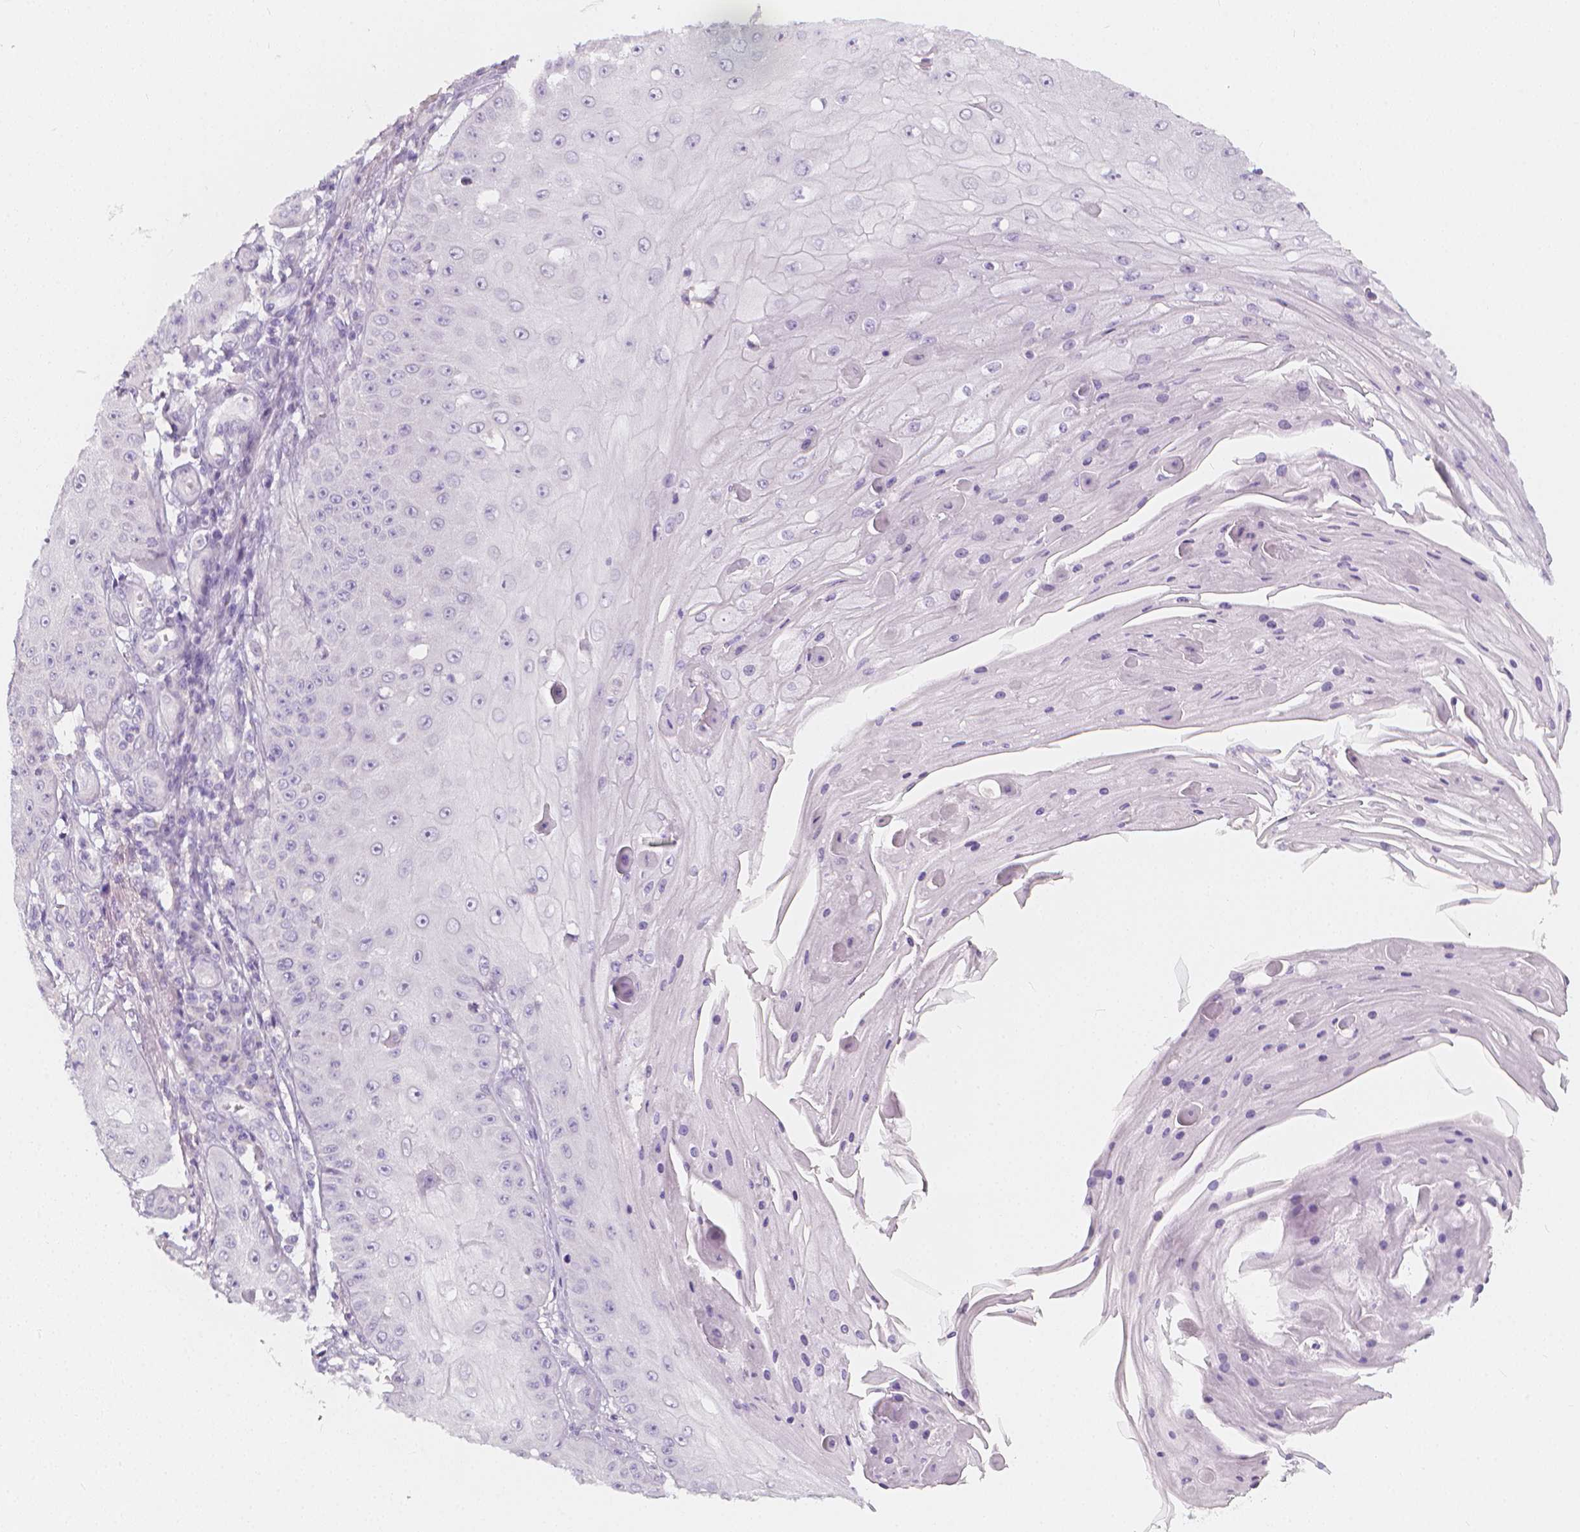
{"staining": {"intensity": "negative", "quantity": "none", "location": "none"}, "tissue": "skin cancer", "cell_type": "Tumor cells", "image_type": "cancer", "snomed": [{"axis": "morphology", "description": "Squamous cell carcinoma, NOS"}, {"axis": "topography", "description": "Skin"}], "caption": "There is no significant staining in tumor cells of skin cancer.", "gene": "RBFOX1", "patient": {"sex": "male", "age": 70}}